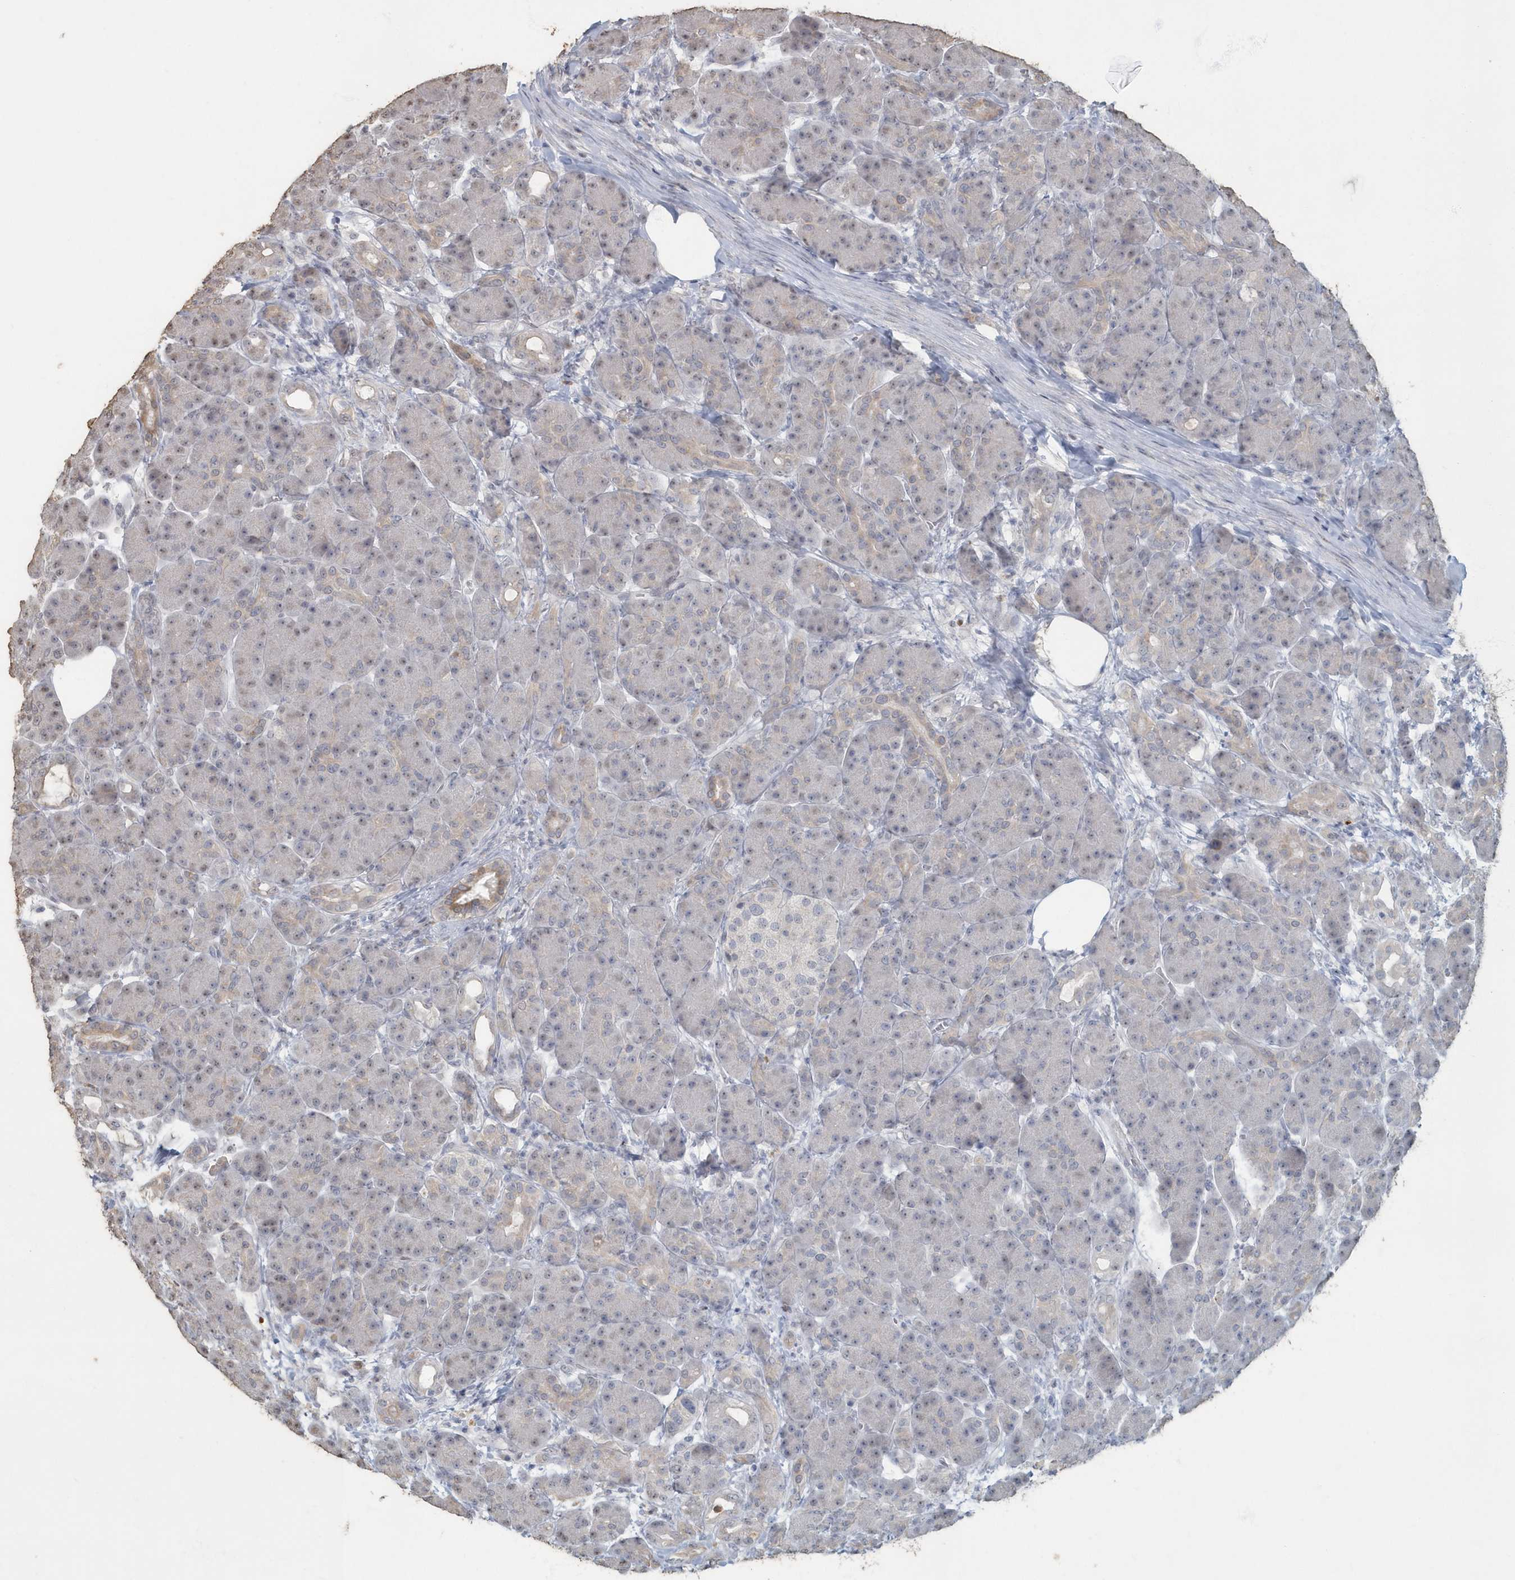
{"staining": {"intensity": "weak", "quantity": "<25%", "location": "cytoplasmic/membranous"}, "tissue": "pancreas", "cell_type": "Exocrine glandular cells", "image_type": "normal", "snomed": [{"axis": "morphology", "description": "Normal tissue, NOS"}, {"axis": "topography", "description": "Pancreas"}], "caption": "DAB (3,3'-diaminobenzidine) immunohistochemical staining of normal human pancreas demonstrates no significant expression in exocrine glandular cells. (Stains: DAB immunohistochemistry with hematoxylin counter stain, Microscopy: brightfield microscopy at high magnification).", "gene": "MYOT", "patient": {"sex": "male", "age": 63}}